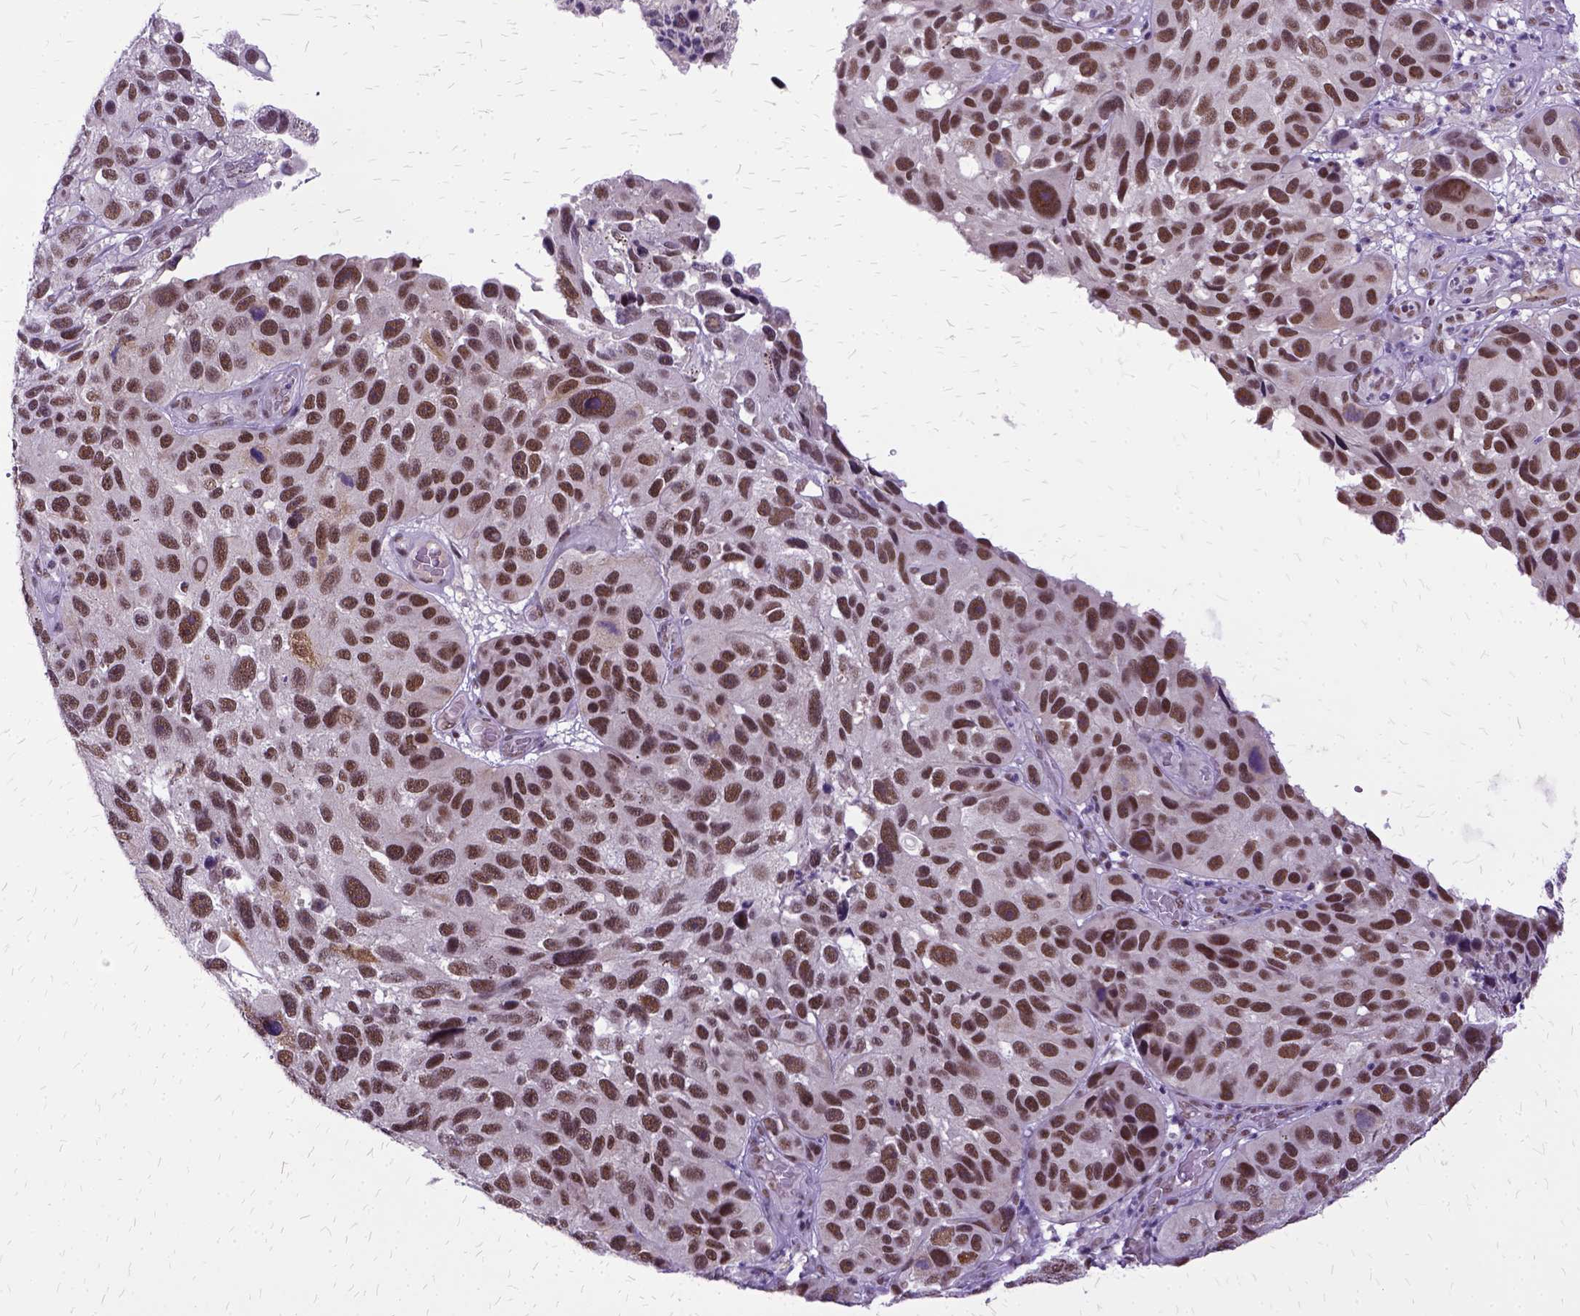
{"staining": {"intensity": "moderate", "quantity": ">75%", "location": "nuclear"}, "tissue": "melanoma", "cell_type": "Tumor cells", "image_type": "cancer", "snomed": [{"axis": "morphology", "description": "Malignant melanoma, NOS"}, {"axis": "topography", "description": "Skin"}], "caption": "Malignant melanoma stained for a protein exhibits moderate nuclear positivity in tumor cells.", "gene": "SETD1A", "patient": {"sex": "male", "age": 53}}